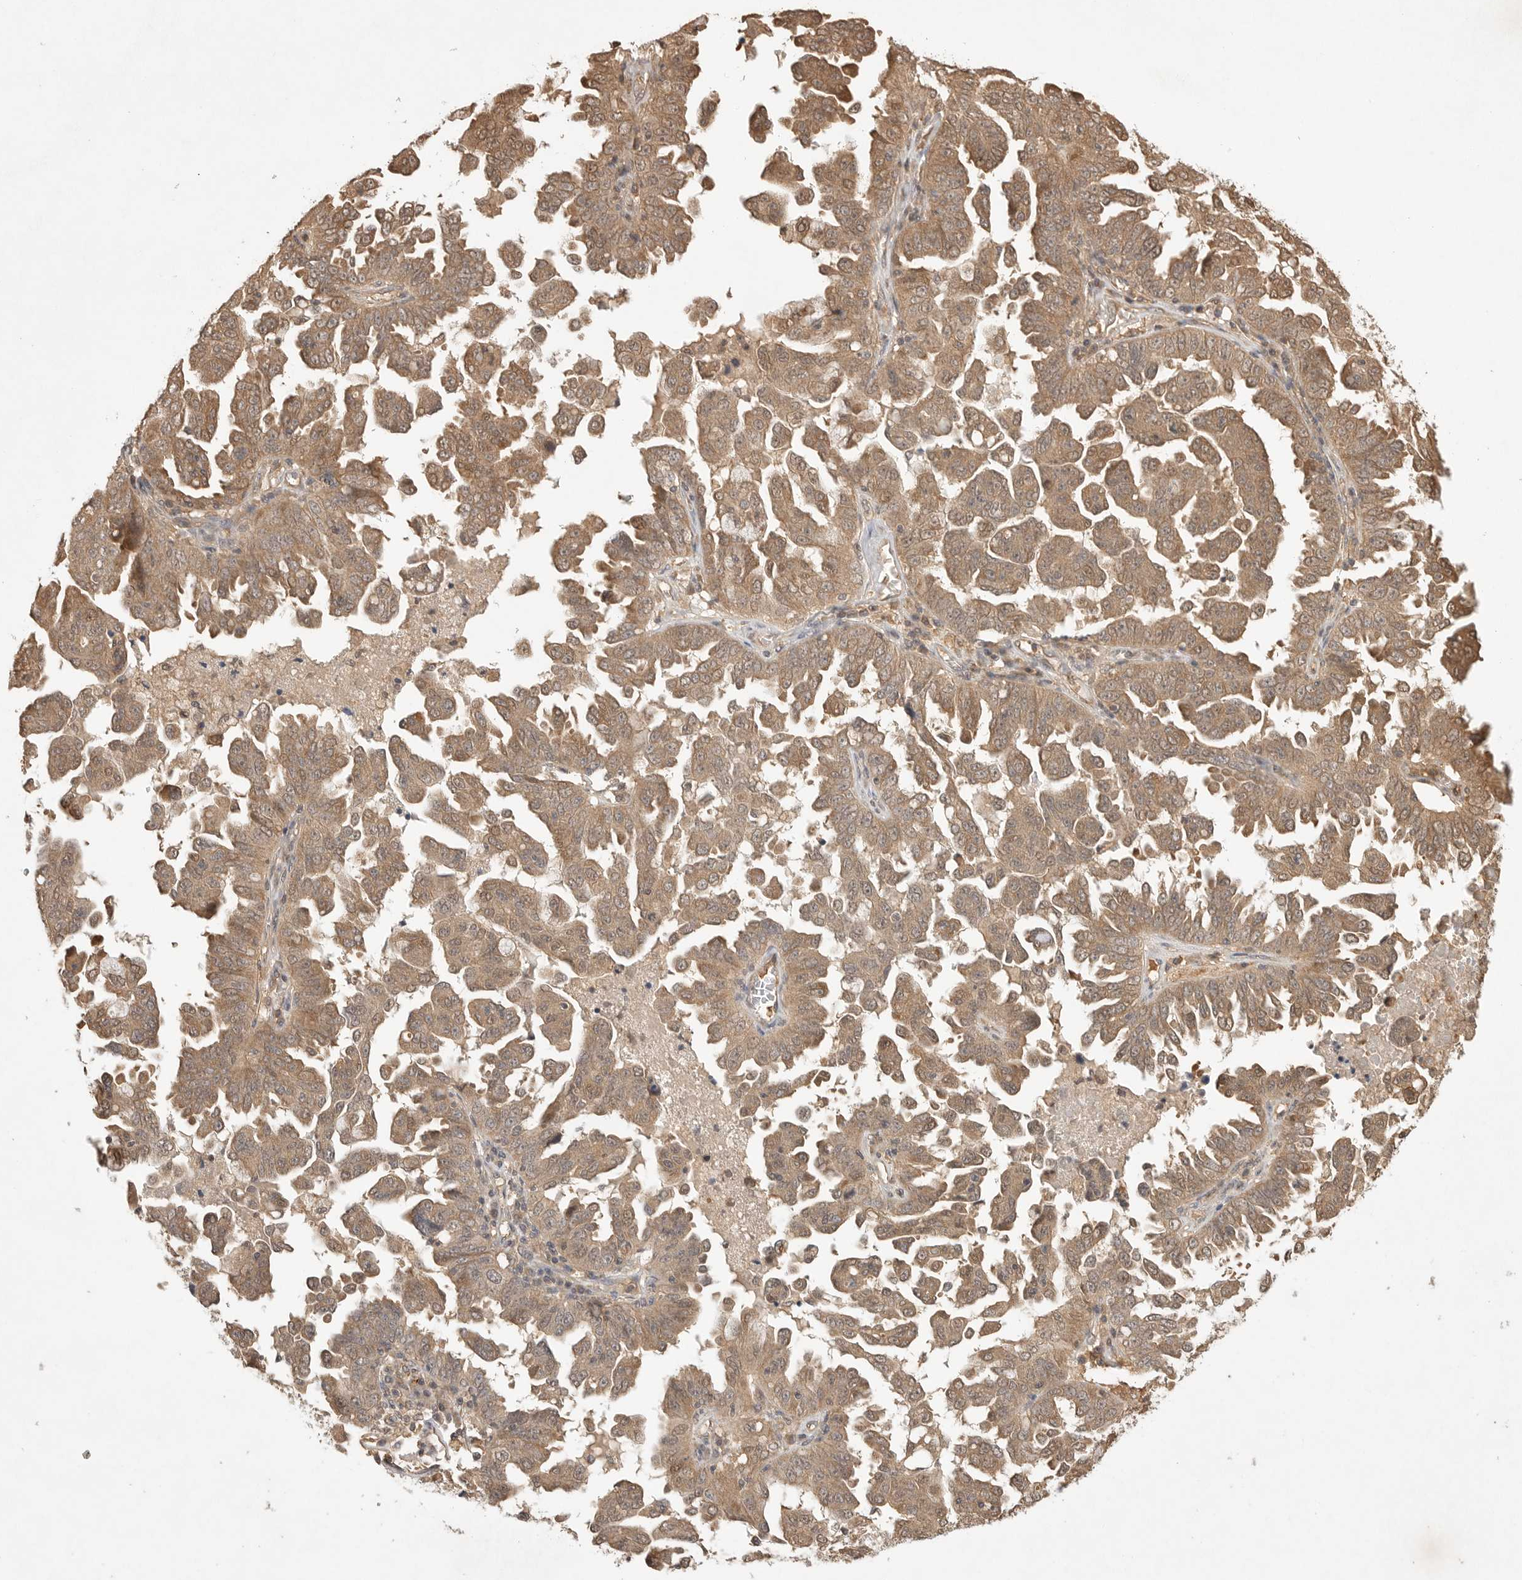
{"staining": {"intensity": "moderate", "quantity": ">75%", "location": "cytoplasmic/membranous"}, "tissue": "ovarian cancer", "cell_type": "Tumor cells", "image_type": "cancer", "snomed": [{"axis": "morphology", "description": "Carcinoma, endometroid"}, {"axis": "topography", "description": "Ovary"}], "caption": "Immunohistochemistry (IHC) of human endometroid carcinoma (ovarian) shows medium levels of moderate cytoplasmic/membranous expression in approximately >75% of tumor cells. The staining is performed using DAB (3,3'-diaminobenzidine) brown chromogen to label protein expression. The nuclei are counter-stained blue using hematoxylin.", "gene": "PRMT3", "patient": {"sex": "female", "age": 62}}